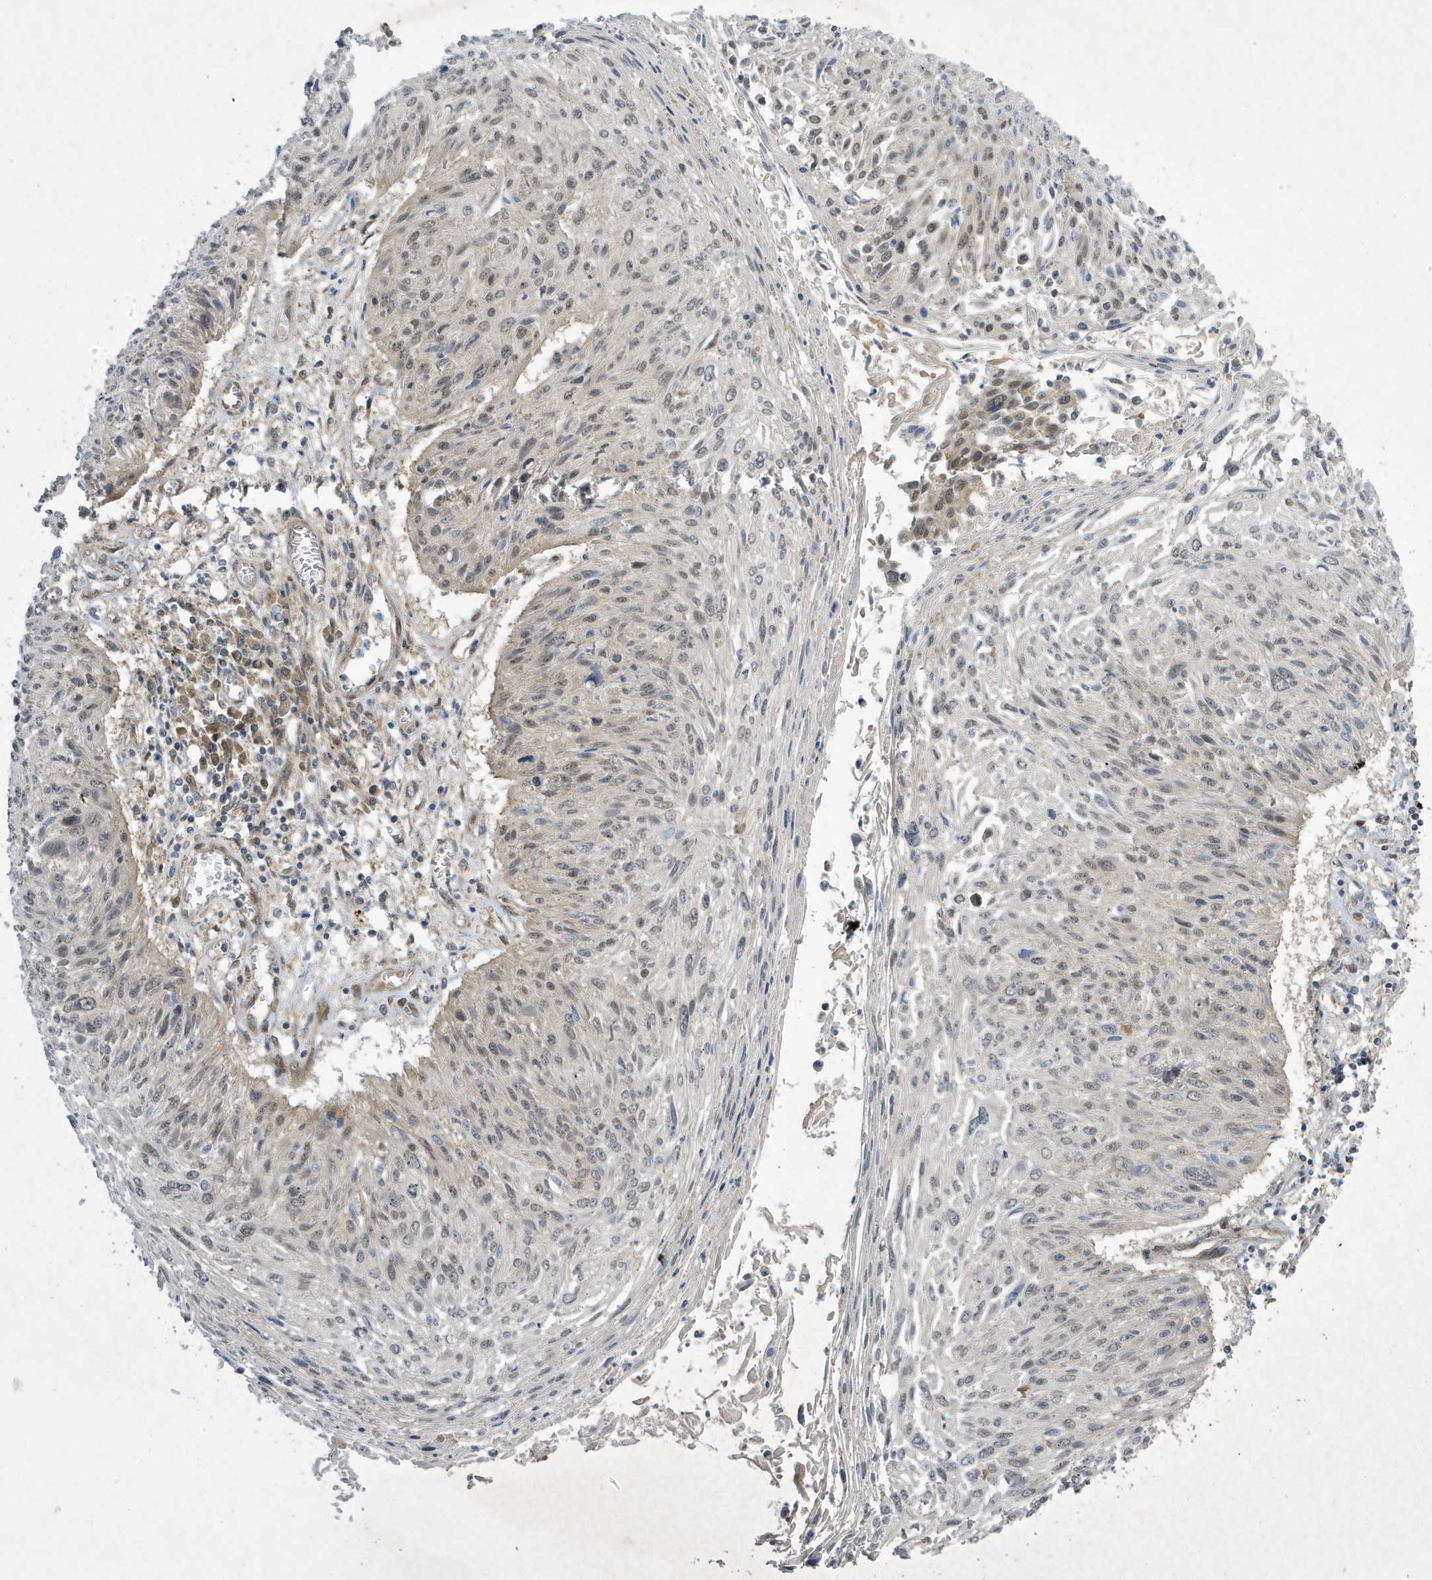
{"staining": {"intensity": "negative", "quantity": "none", "location": "none"}, "tissue": "cervical cancer", "cell_type": "Tumor cells", "image_type": "cancer", "snomed": [{"axis": "morphology", "description": "Squamous cell carcinoma, NOS"}, {"axis": "topography", "description": "Cervix"}], "caption": "Tumor cells are negative for protein expression in human cervical cancer. (DAB (3,3'-diaminobenzidine) IHC with hematoxylin counter stain).", "gene": "NCOA7", "patient": {"sex": "female", "age": 51}}